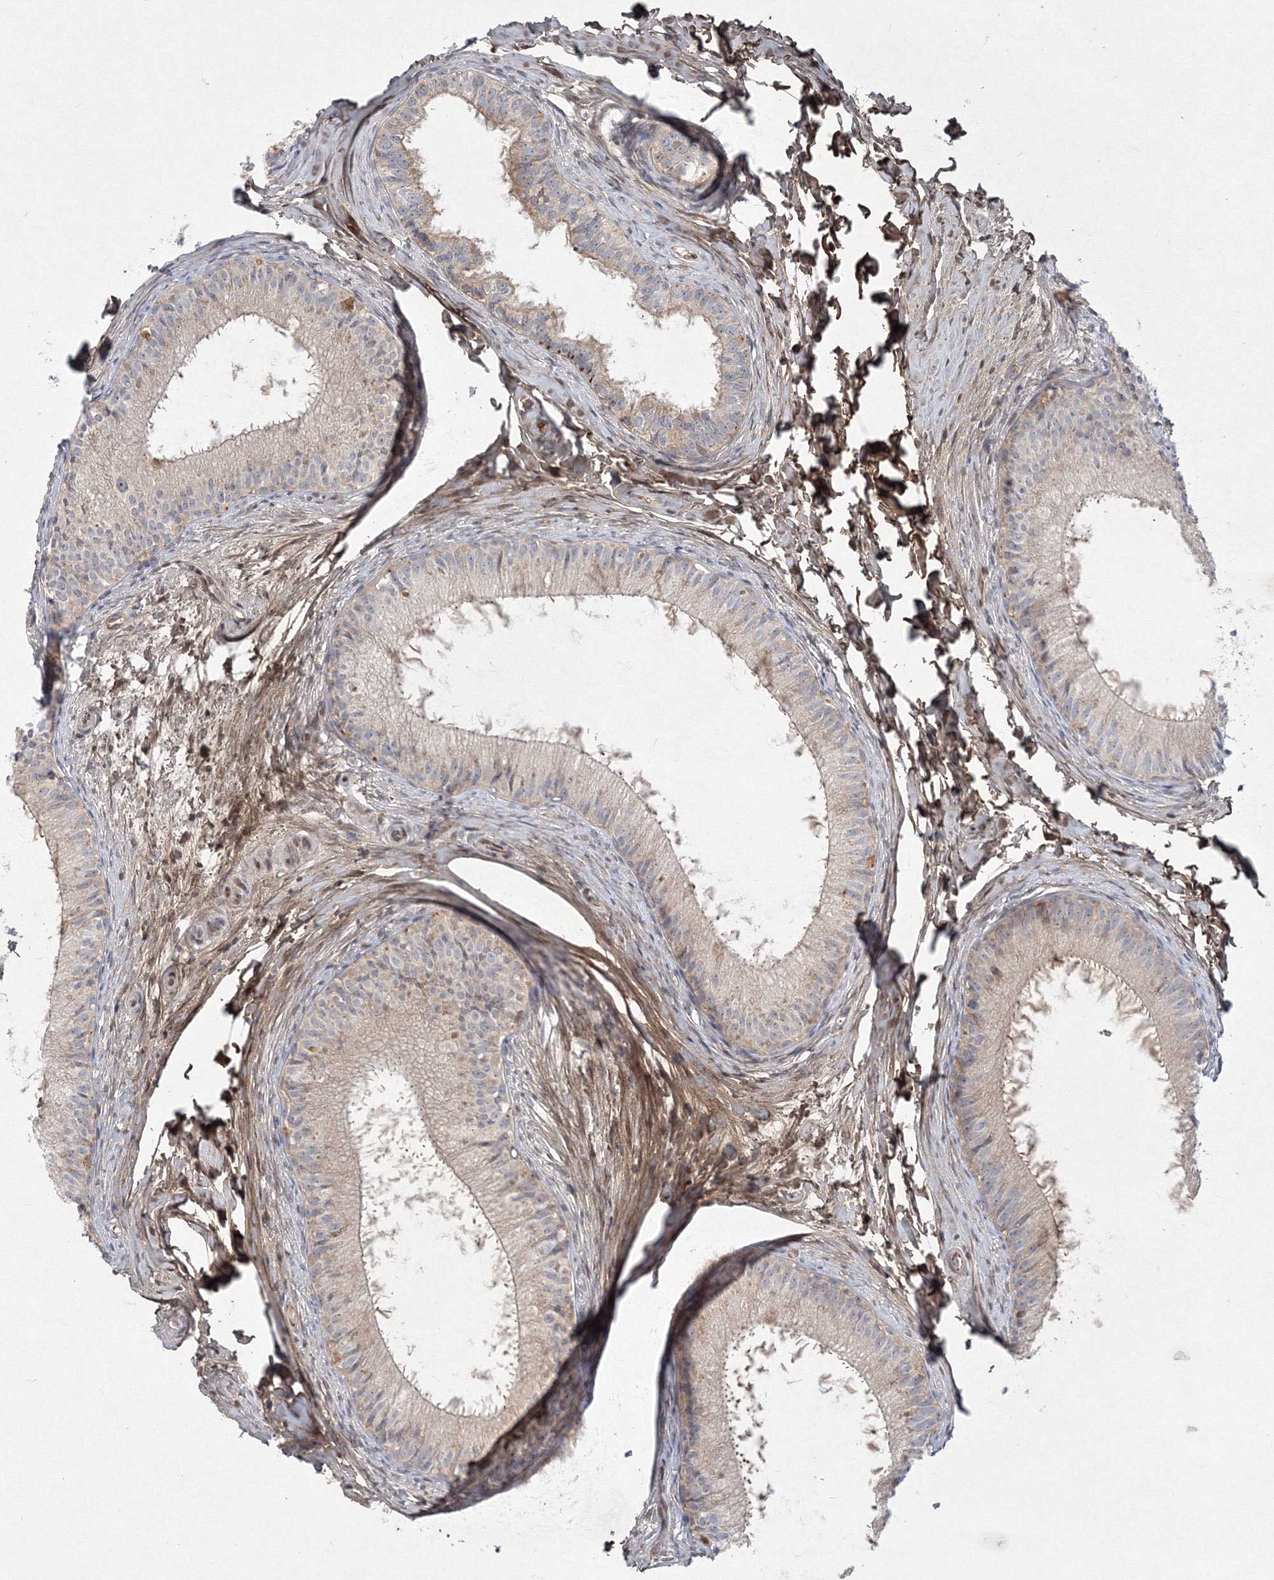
{"staining": {"intensity": "weak", "quantity": "25%-75%", "location": "cytoplasmic/membranous"}, "tissue": "epididymis", "cell_type": "Glandular cells", "image_type": "normal", "snomed": [{"axis": "morphology", "description": "Normal tissue, NOS"}, {"axis": "topography", "description": "Epididymis"}], "caption": "A brown stain labels weak cytoplasmic/membranous positivity of a protein in glandular cells of benign human epididymis.", "gene": "WDR49", "patient": {"sex": "male", "age": 34}}